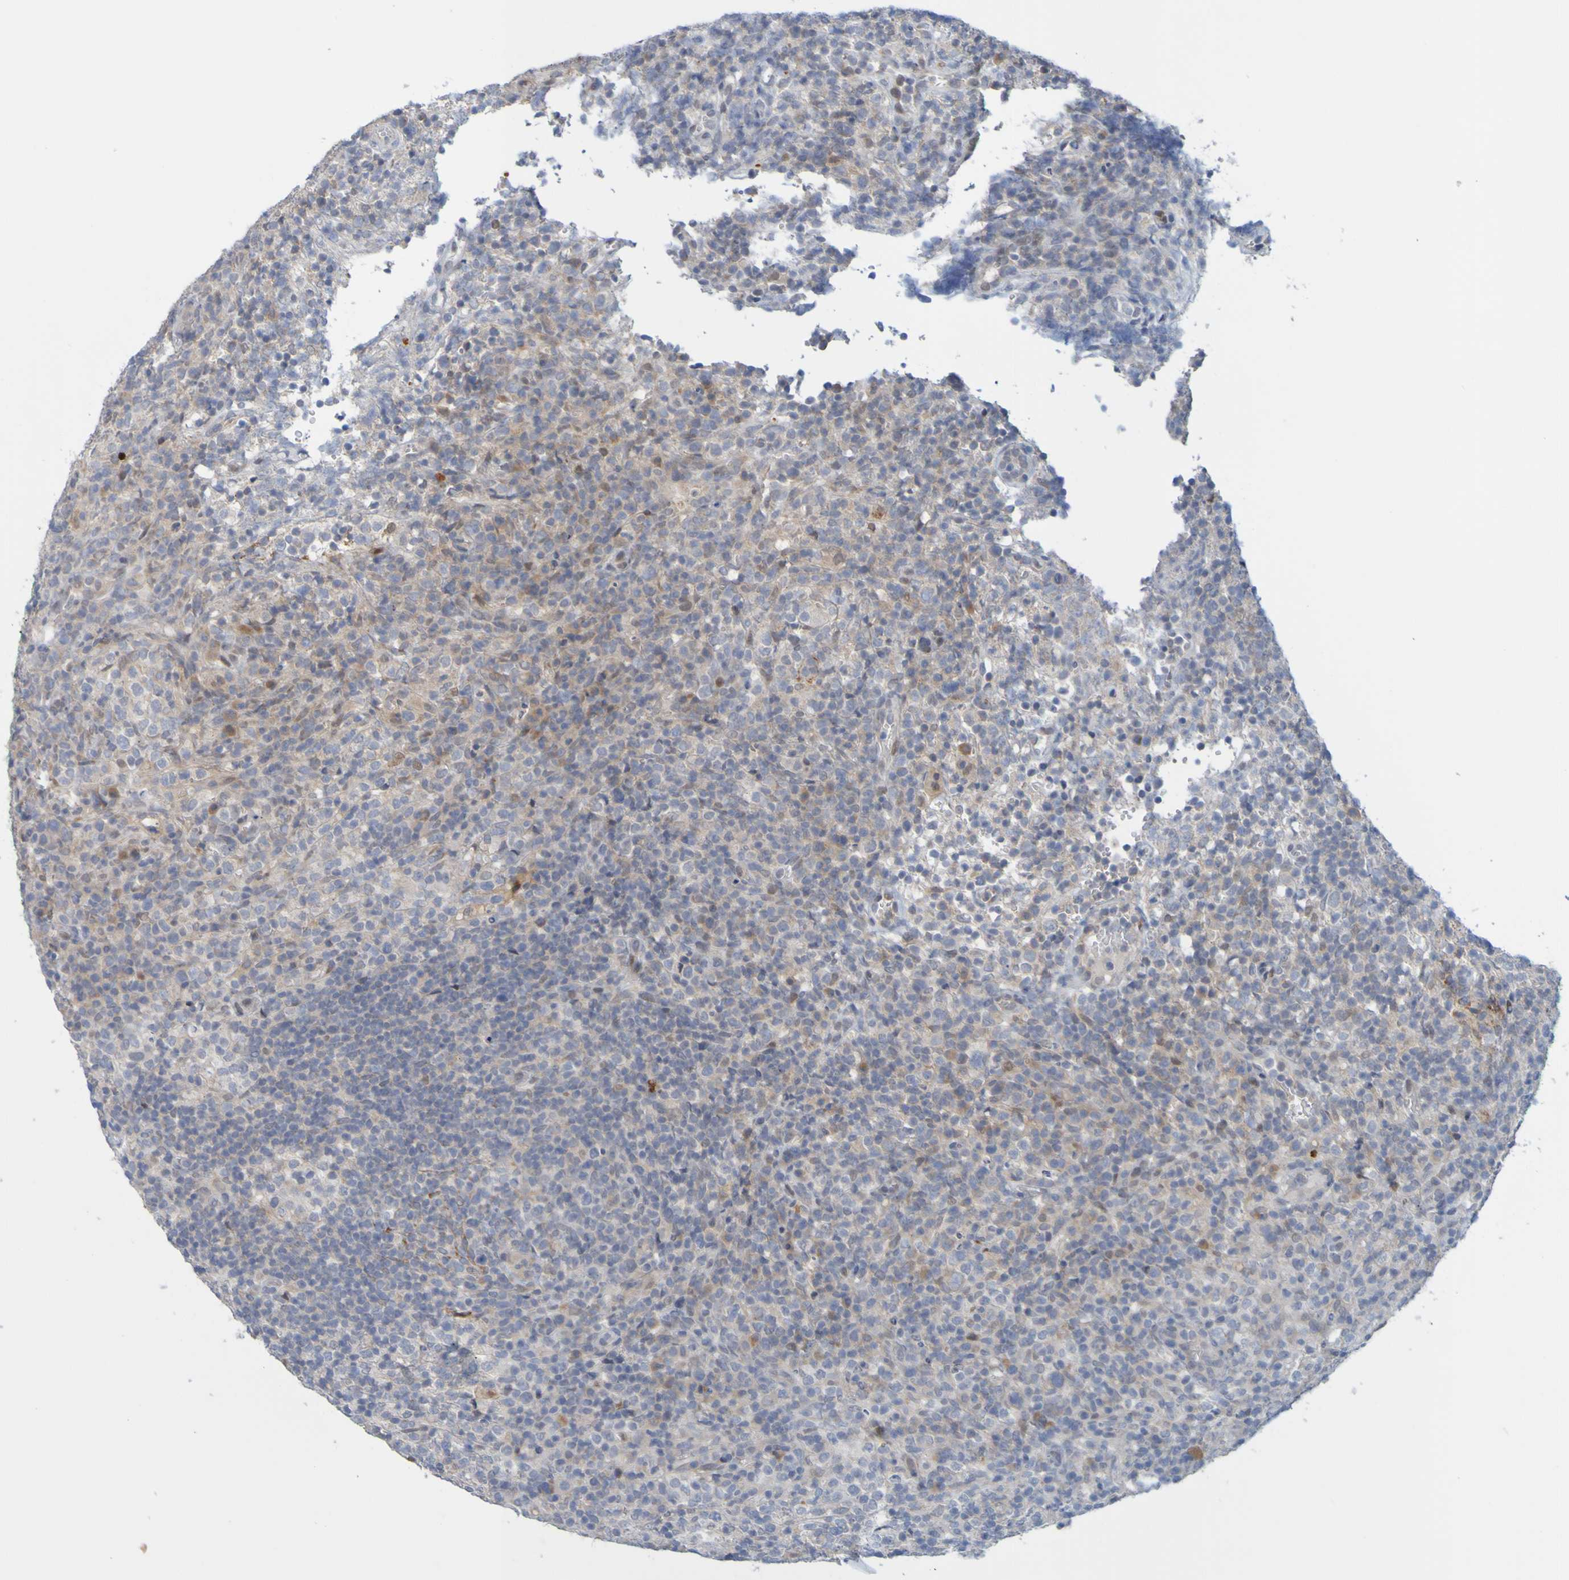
{"staining": {"intensity": "weak", "quantity": "25%-75%", "location": "cytoplasmic/membranous"}, "tissue": "lymphoma", "cell_type": "Tumor cells", "image_type": "cancer", "snomed": [{"axis": "morphology", "description": "Malignant lymphoma, non-Hodgkin's type, High grade"}, {"axis": "topography", "description": "Lymph node"}], "caption": "About 25%-75% of tumor cells in lymphoma reveal weak cytoplasmic/membranous protein expression as visualized by brown immunohistochemical staining.", "gene": "LILRB5", "patient": {"sex": "female", "age": 76}}